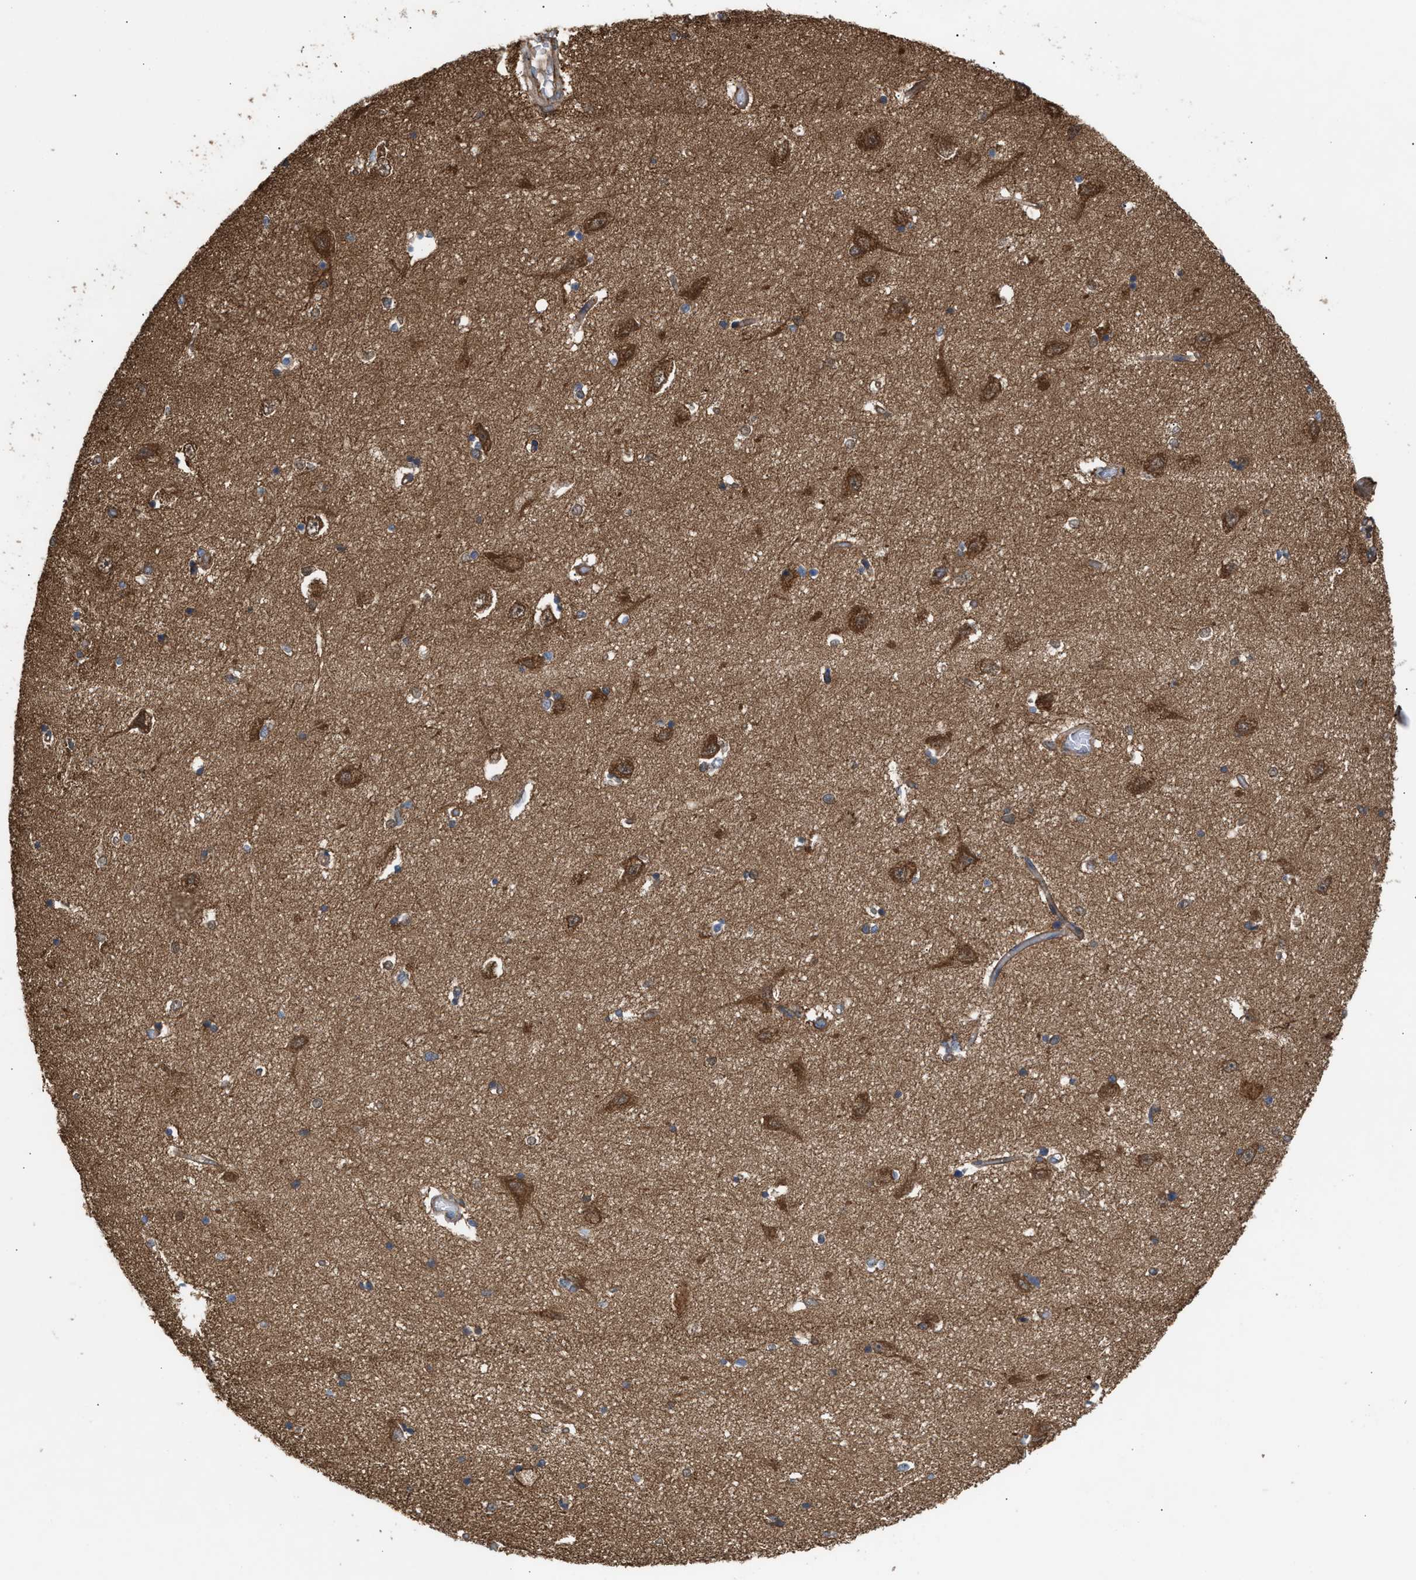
{"staining": {"intensity": "weak", "quantity": "<25%", "location": "cytoplasmic/membranous"}, "tissue": "hippocampus", "cell_type": "Glial cells", "image_type": "normal", "snomed": [{"axis": "morphology", "description": "Normal tissue, NOS"}, {"axis": "topography", "description": "Hippocampus"}], "caption": "Immunohistochemistry (IHC) photomicrograph of benign hippocampus: human hippocampus stained with DAB (3,3'-diaminobenzidine) displays no significant protein expression in glial cells. The staining is performed using DAB (3,3'-diaminobenzidine) brown chromogen with nuclei counter-stained in using hematoxylin.", "gene": "EPS15L1", "patient": {"sex": "male", "age": 45}}